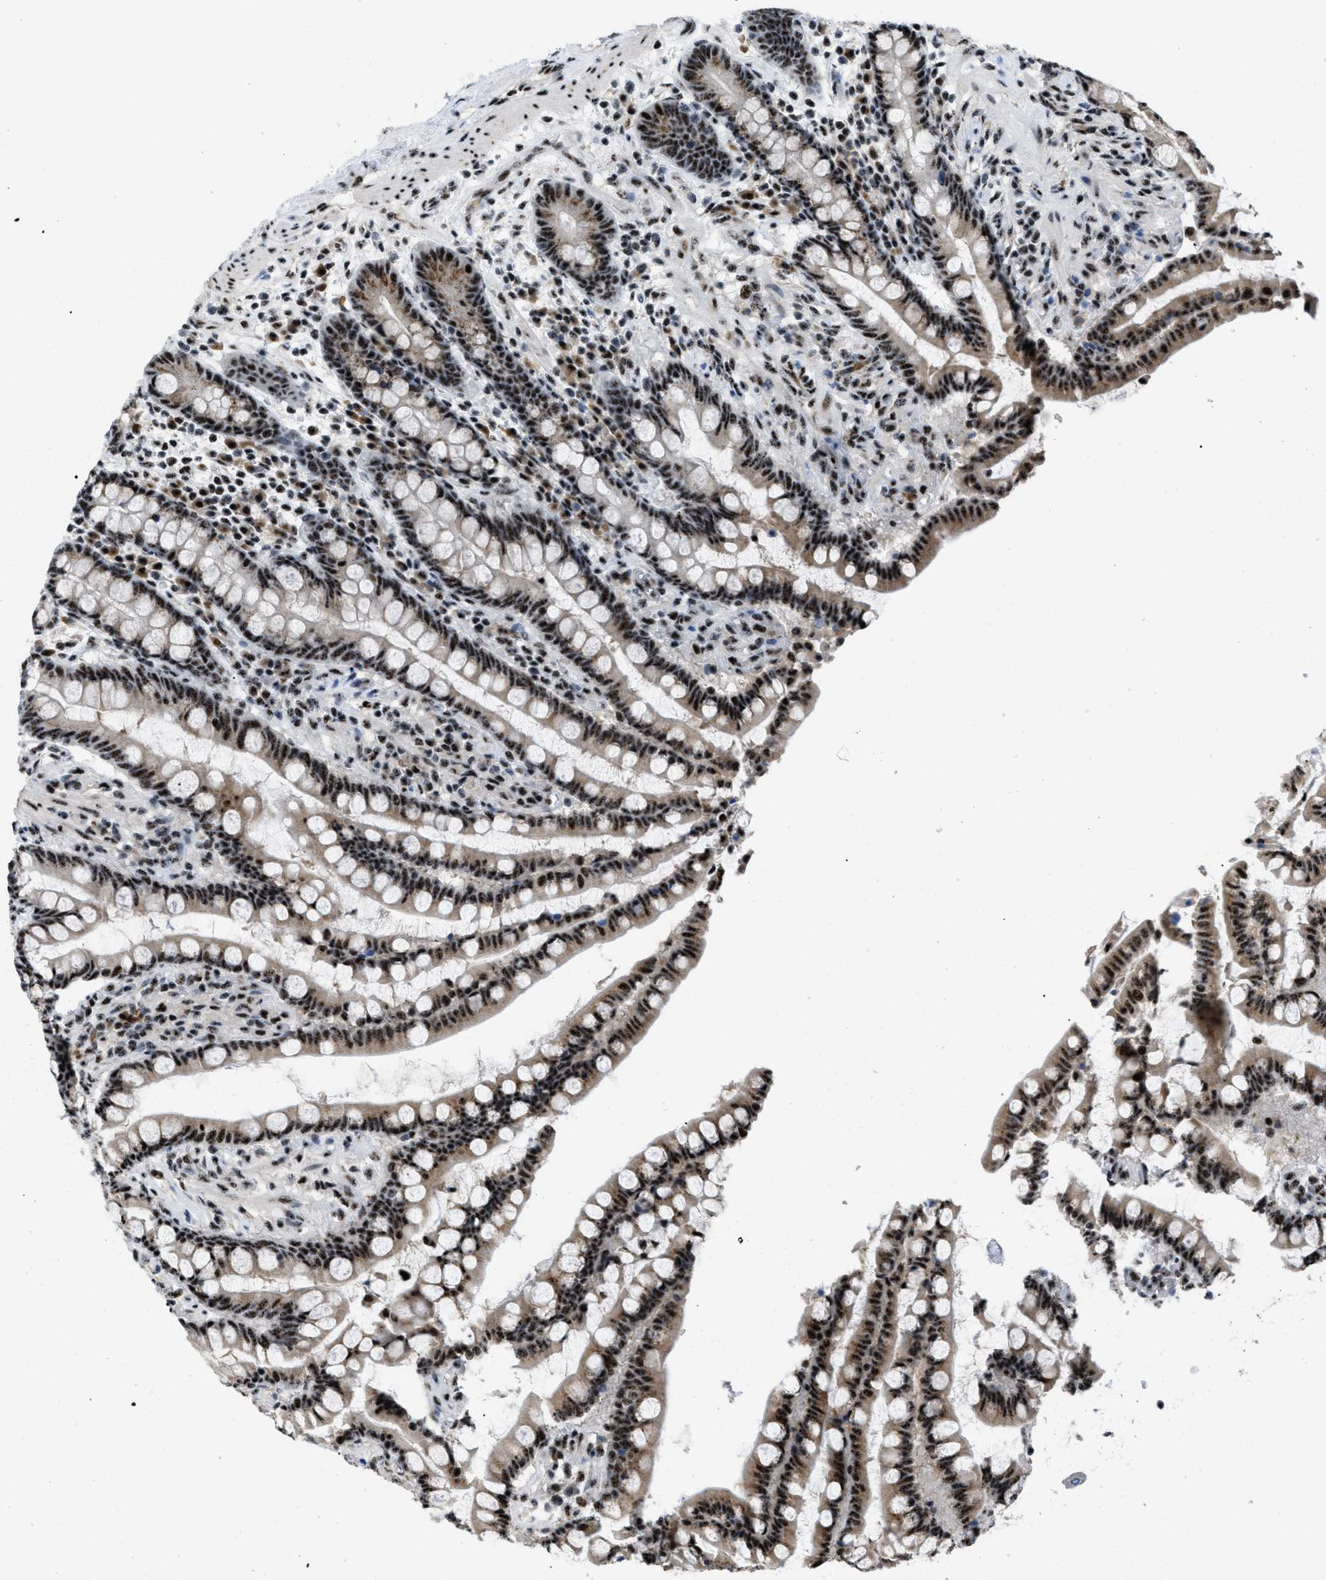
{"staining": {"intensity": "moderate", "quantity": ">75%", "location": "nuclear"}, "tissue": "colon", "cell_type": "Endothelial cells", "image_type": "normal", "snomed": [{"axis": "morphology", "description": "Normal tissue, NOS"}, {"axis": "topography", "description": "Colon"}], "caption": "A medium amount of moderate nuclear positivity is seen in about >75% of endothelial cells in unremarkable colon.", "gene": "CDR2", "patient": {"sex": "male", "age": 73}}